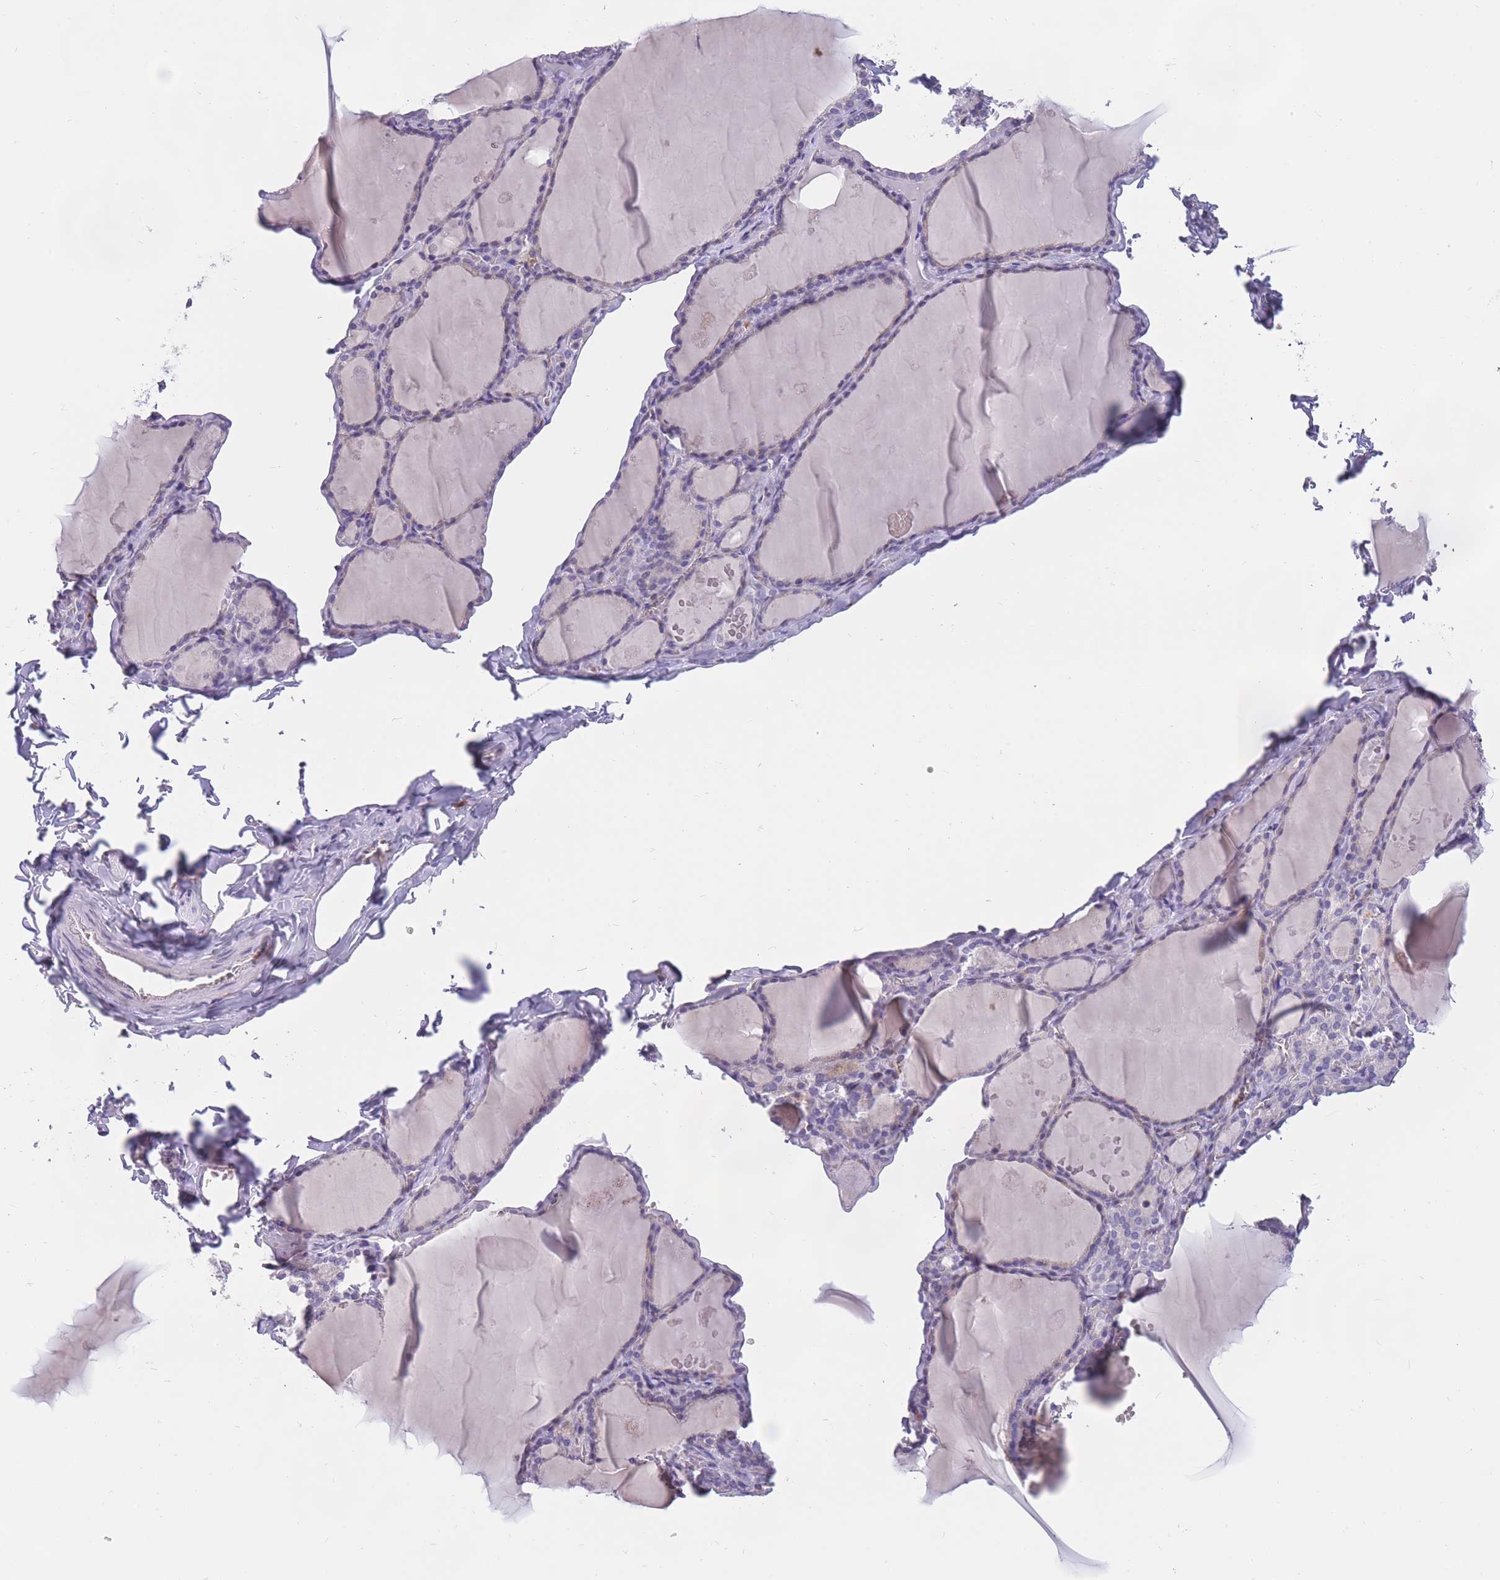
{"staining": {"intensity": "moderate", "quantity": ">75%", "location": "cytoplasmic/membranous"}, "tissue": "thyroid gland", "cell_type": "Glandular cells", "image_type": "normal", "snomed": [{"axis": "morphology", "description": "Normal tissue, NOS"}, {"axis": "topography", "description": "Thyroid gland"}], "caption": "Protein analysis of unremarkable thyroid gland exhibits moderate cytoplasmic/membranous positivity in about >75% of glandular cells. The protein of interest is shown in brown color, while the nuclei are stained blue.", "gene": "ZNF662", "patient": {"sex": "male", "age": 56}}